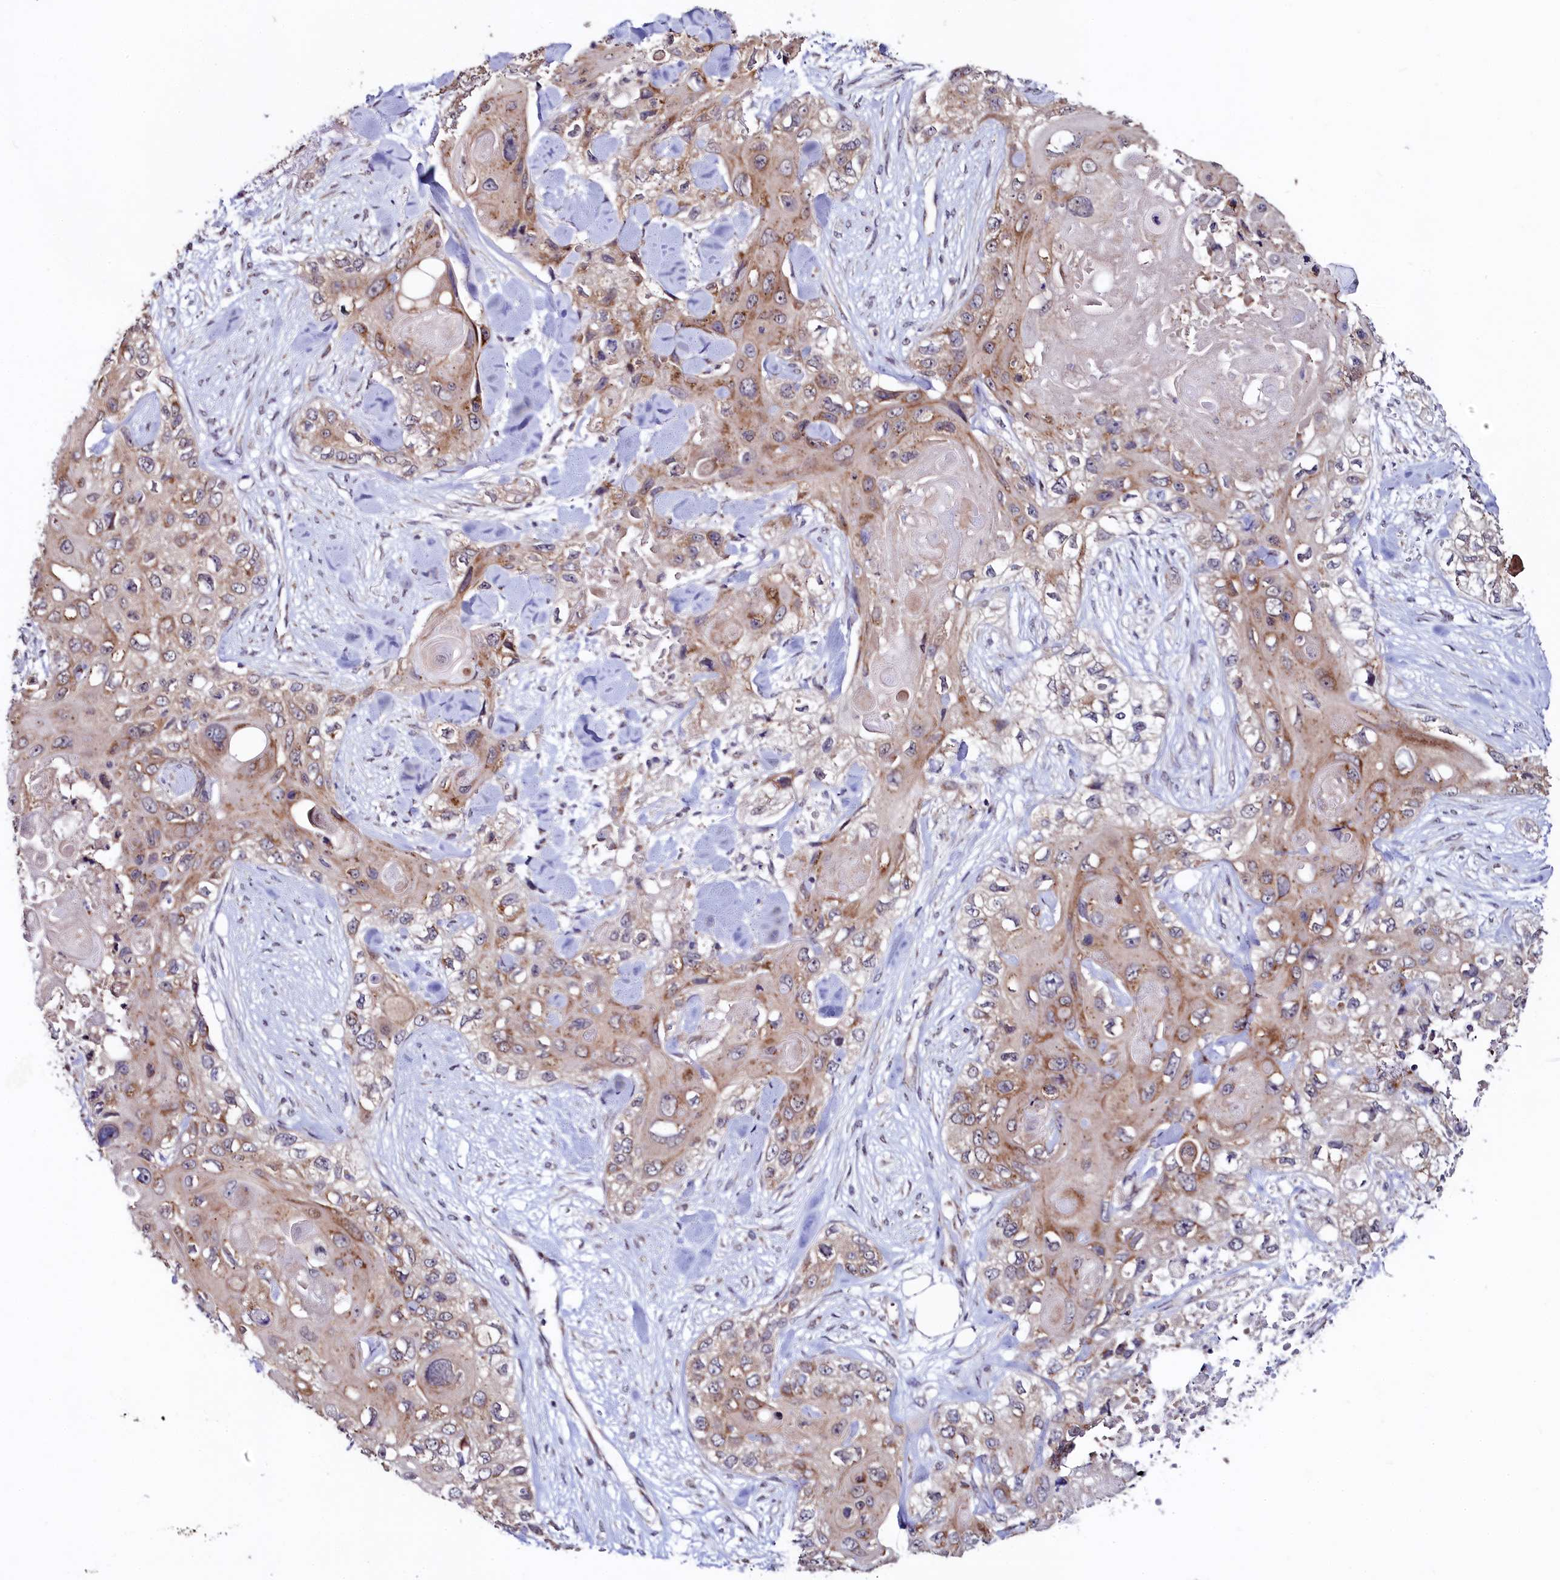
{"staining": {"intensity": "moderate", "quantity": ">75%", "location": "cytoplasmic/membranous"}, "tissue": "skin cancer", "cell_type": "Tumor cells", "image_type": "cancer", "snomed": [{"axis": "morphology", "description": "Normal tissue, NOS"}, {"axis": "morphology", "description": "Squamous cell carcinoma, NOS"}, {"axis": "topography", "description": "Skin"}], "caption": "Approximately >75% of tumor cells in human skin cancer display moderate cytoplasmic/membranous protein positivity as visualized by brown immunohistochemical staining.", "gene": "SEC24C", "patient": {"sex": "male", "age": 72}}